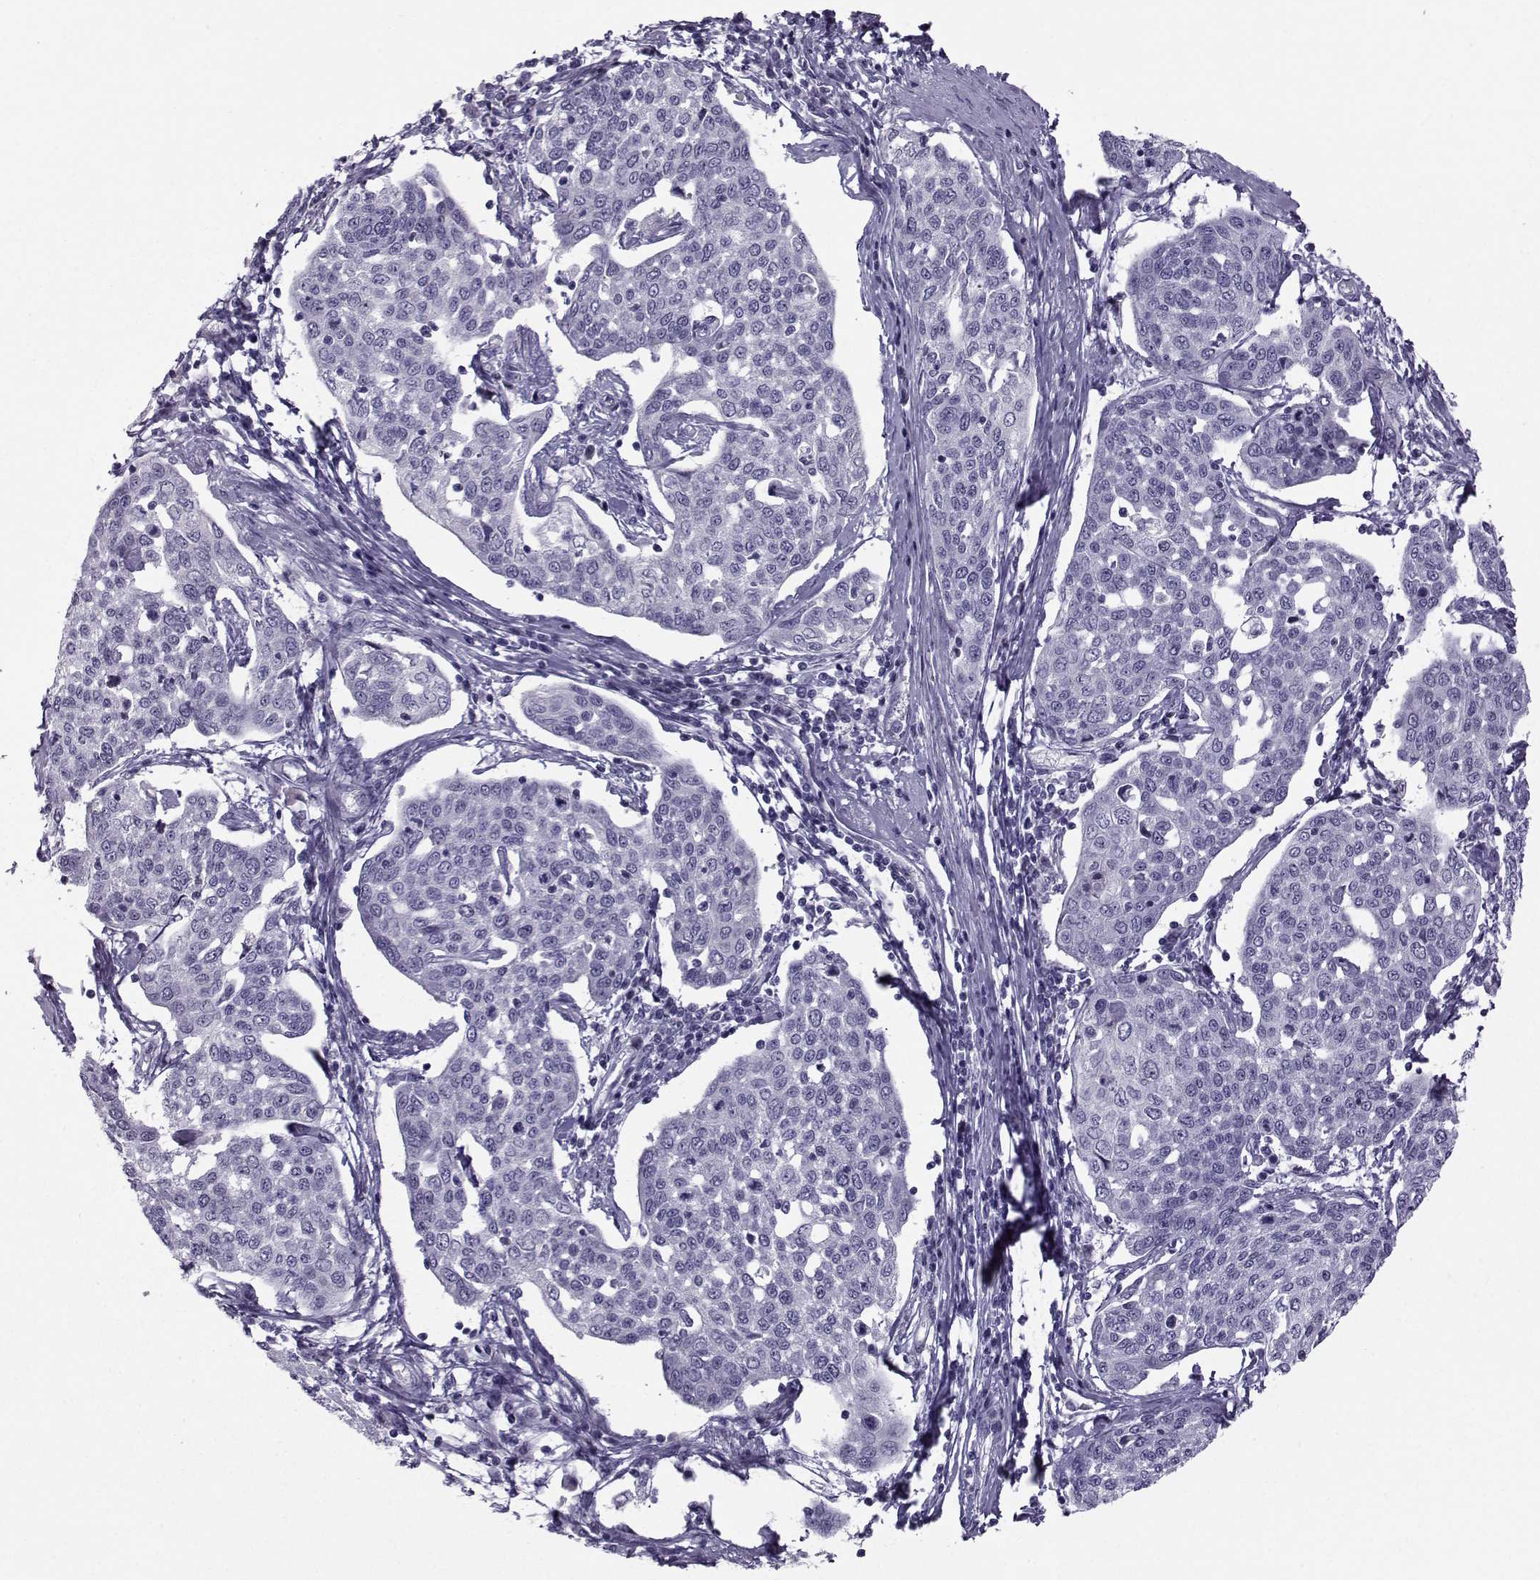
{"staining": {"intensity": "negative", "quantity": "none", "location": "none"}, "tissue": "cervical cancer", "cell_type": "Tumor cells", "image_type": "cancer", "snomed": [{"axis": "morphology", "description": "Squamous cell carcinoma, NOS"}, {"axis": "topography", "description": "Cervix"}], "caption": "Protein analysis of cervical cancer displays no significant expression in tumor cells.", "gene": "DMRT3", "patient": {"sex": "female", "age": 34}}